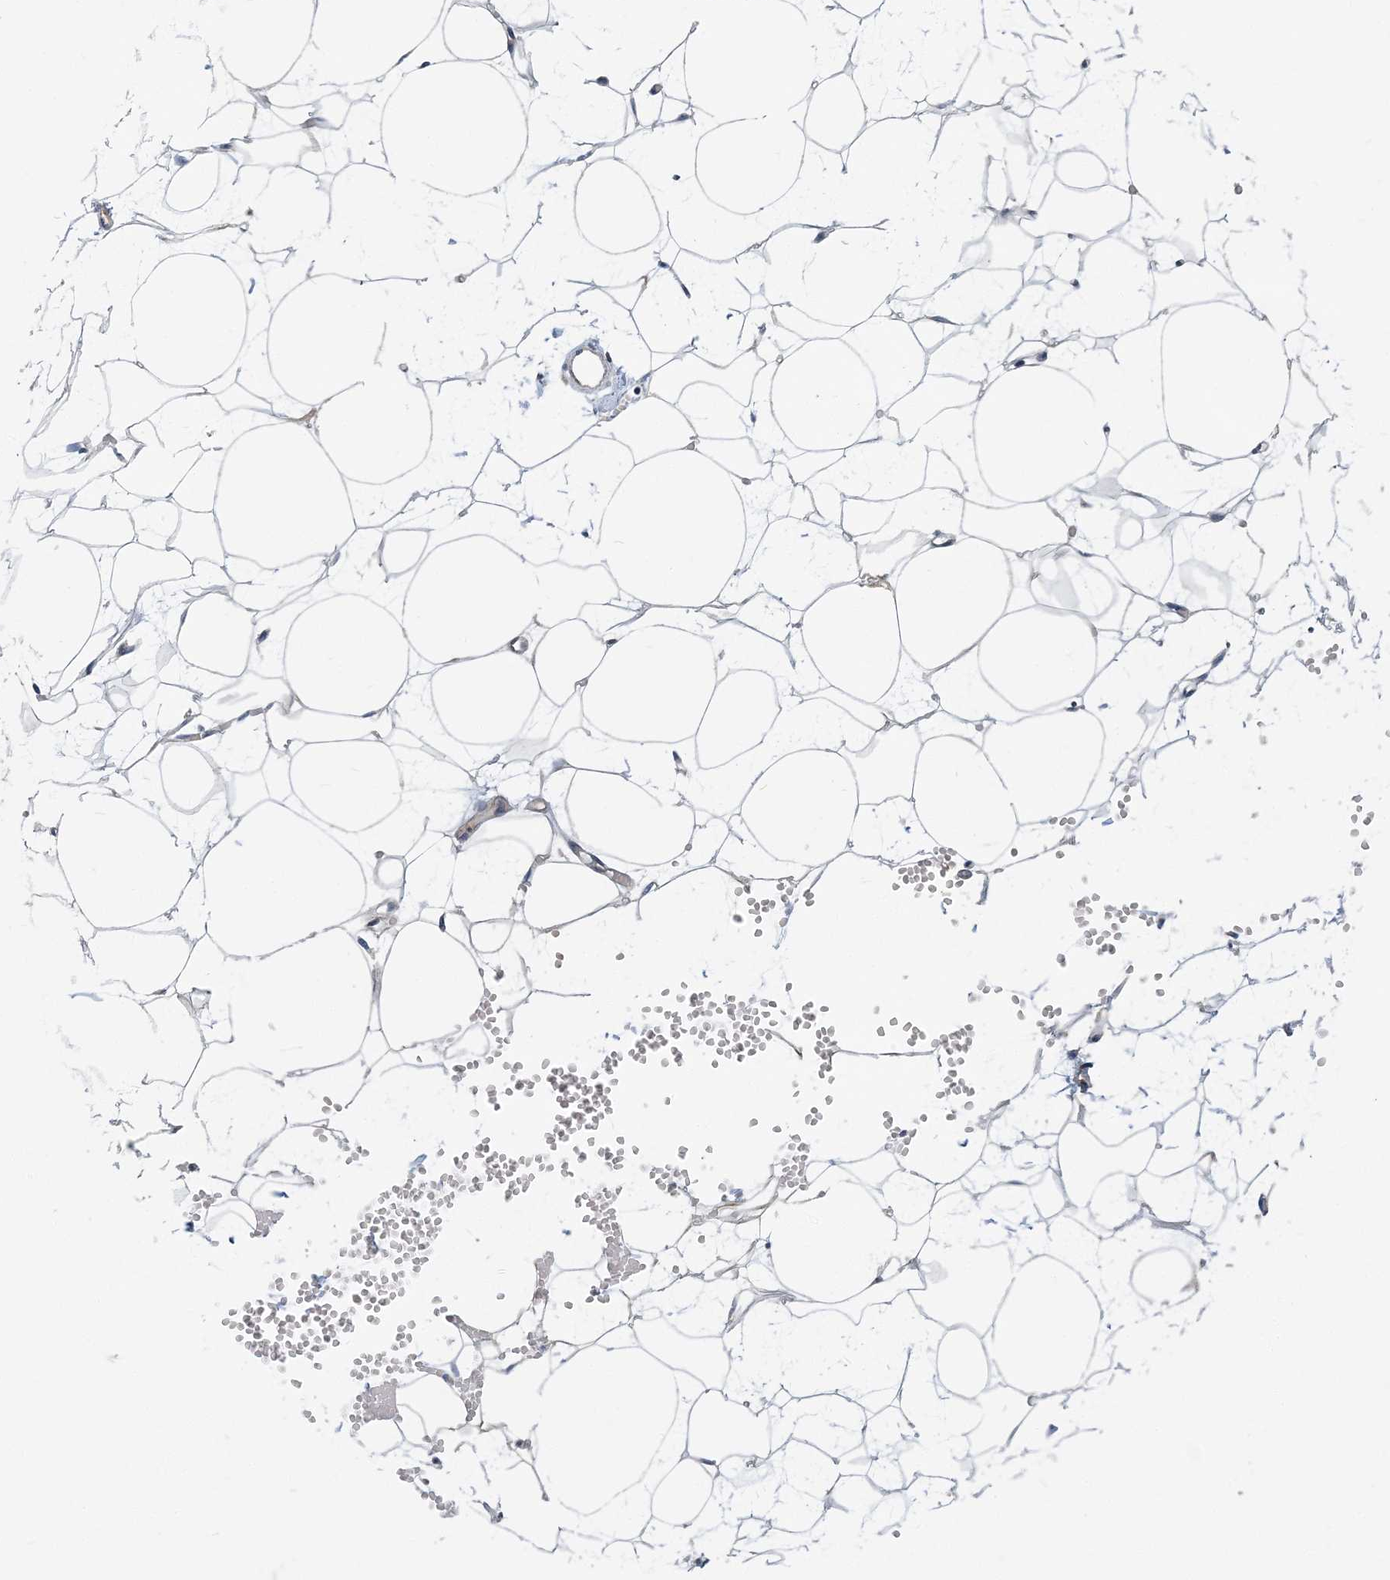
{"staining": {"intensity": "negative", "quantity": "none", "location": "none"}, "tissue": "adipose tissue", "cell_type": "Adipocytes", "image_type": "normal", "snomed": [{"axis": "morphology", "description": "Normal tissue, NOS"}, {"axis": "topography", "description": "Breast"}], "caption": "Immunohistochemistry histopathology image of benign human adipose tissue stained for a protein (brown), which exhibits no expression in adipocytes.", "gene": "MOB4", "patient": {"sex": "female", "age": 23}}